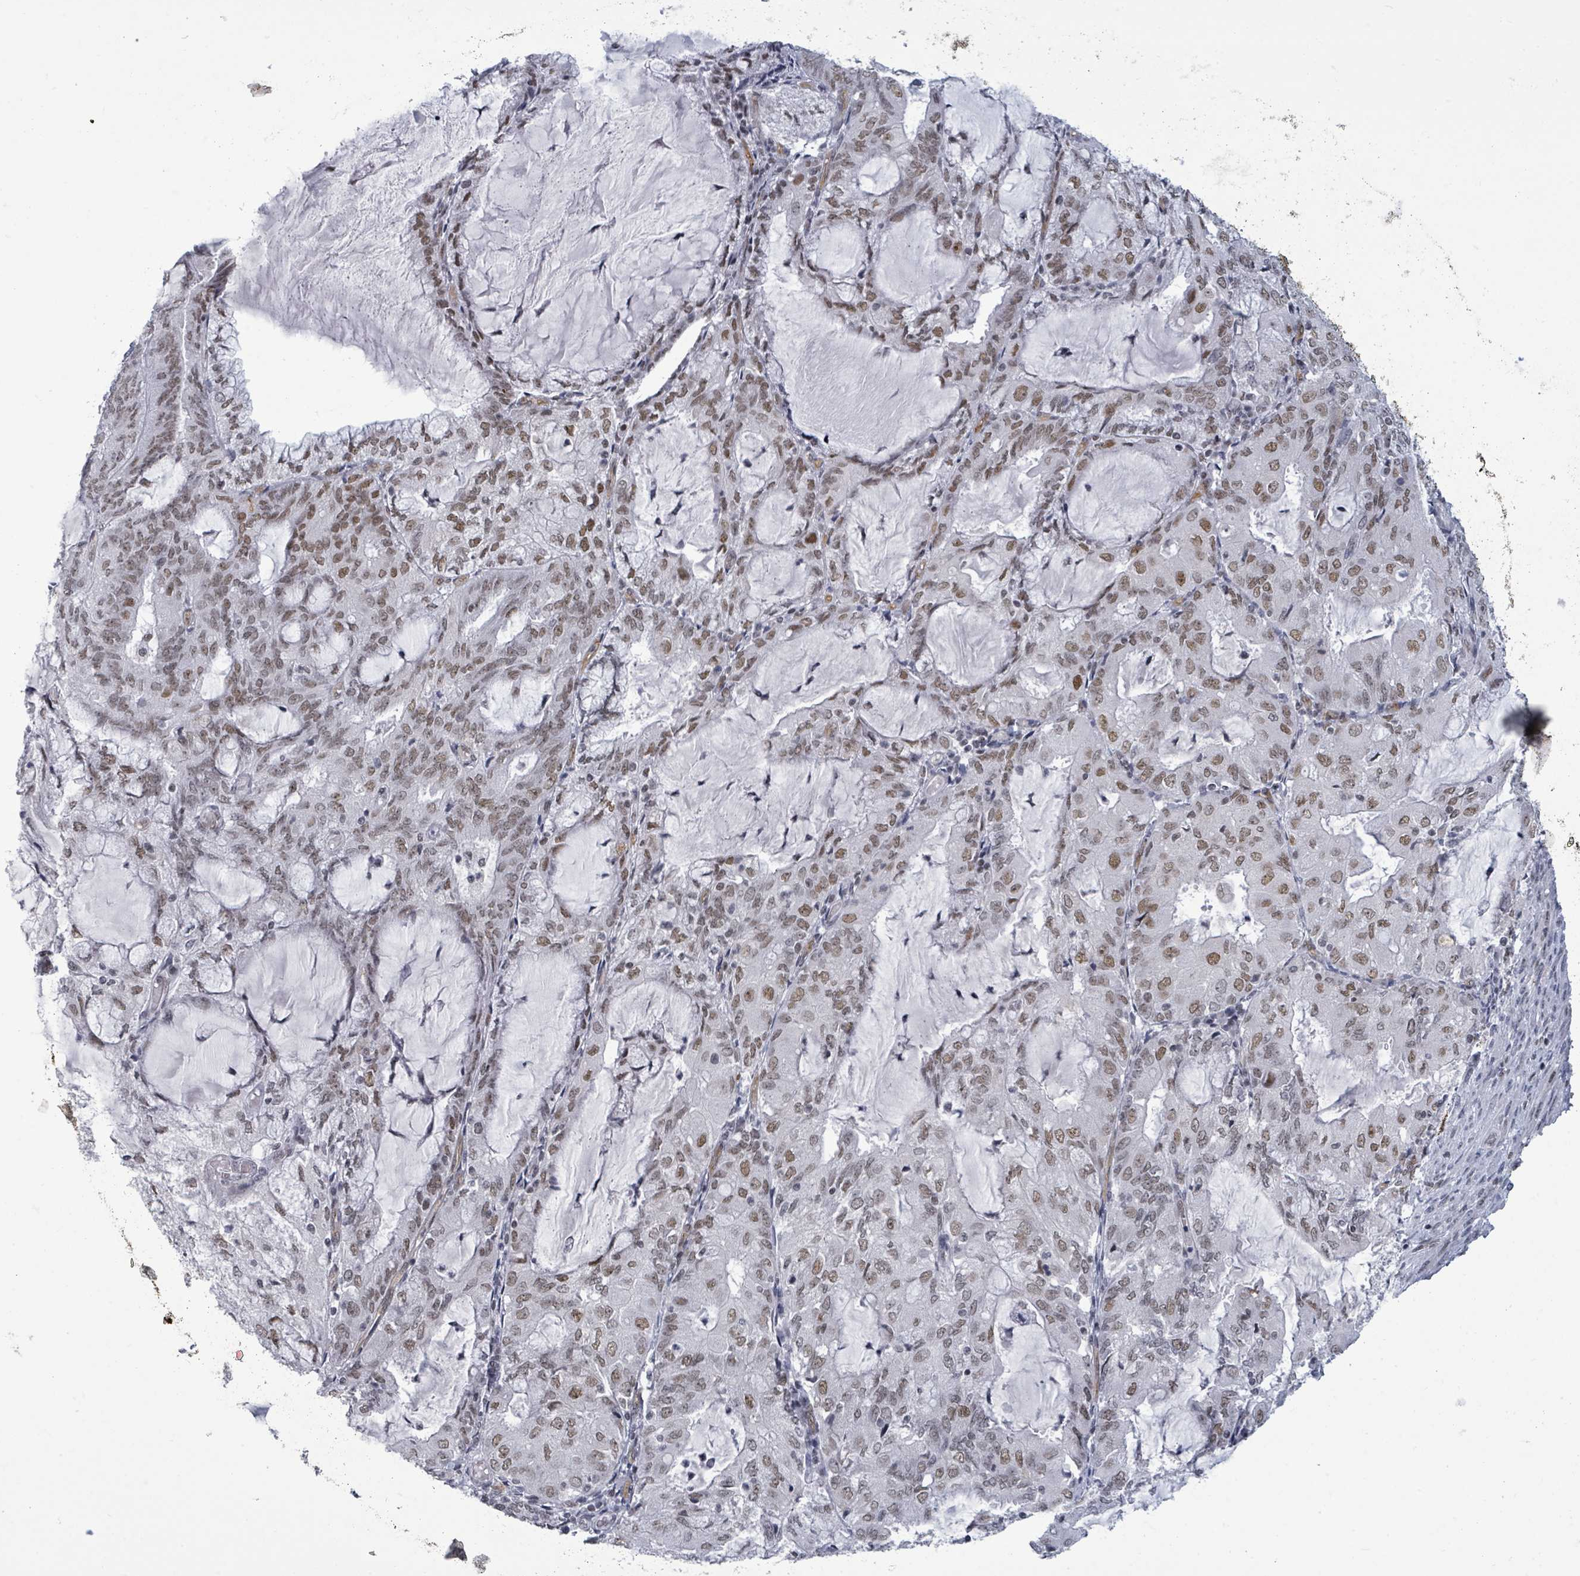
{"staining": {"intensity": "moderate", "quantity": ">75%", "location": "nuclear"}, "tissue": "endometrial cancer", "cell_type": "Tumor cells", "image_type": "cancer", "snomed": [{"axis": "morphology", "description": "Adenocarcinoma, NOS"}, {"axis": "topography", "description": "Endometrium"}], "caption": "Brown immunohistochemical staining in adenocarcinoma (endometrial) shows moderate nuclear staining in approximately >75% of tumor cells. (IHC, brightfield microscopy, high magnification).", "gene": "ERCC5", "patient": {"sex": "female", "age": 81}}